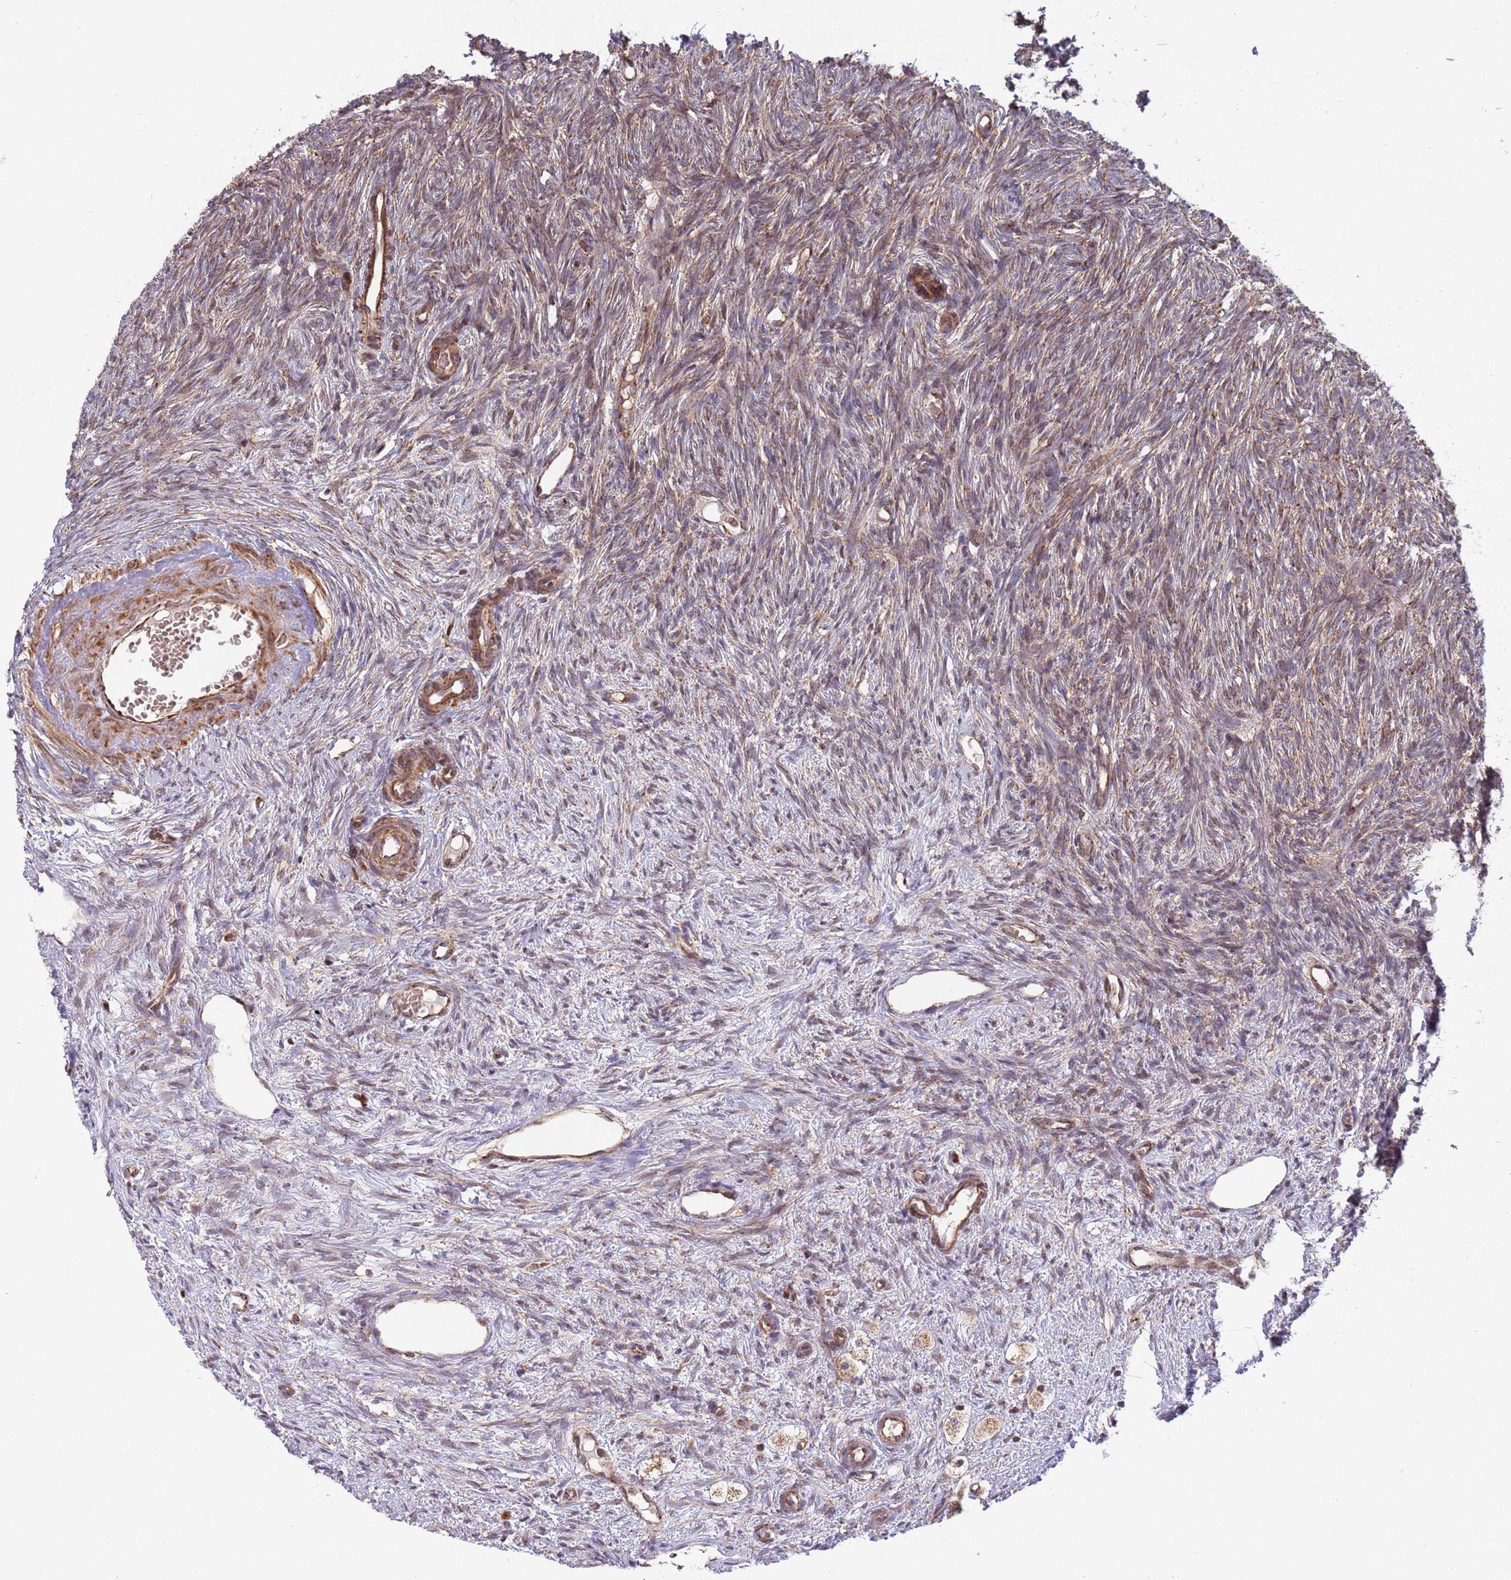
{"staining": {"intensity": "strong", "quantity": ">75%", "location": "cytoplasmic/membranous"}, "tissue": "ovary", "cell_type": "Follicle cells", "image_type": "normal", "snomed": [{"axis": "morphology", "description": "Normal tissue, NOS"}, {"axis": "topography", "description": "Ovary"}], "caption": "Strong cytoplasmic/membranous positivity for a protein is identified in approximately >75% of follicle cells of normal ovary using immunohistochemistry (IHC).", "gene": "ATP5PD", "patient": {"sex": "female", "age": 51}}